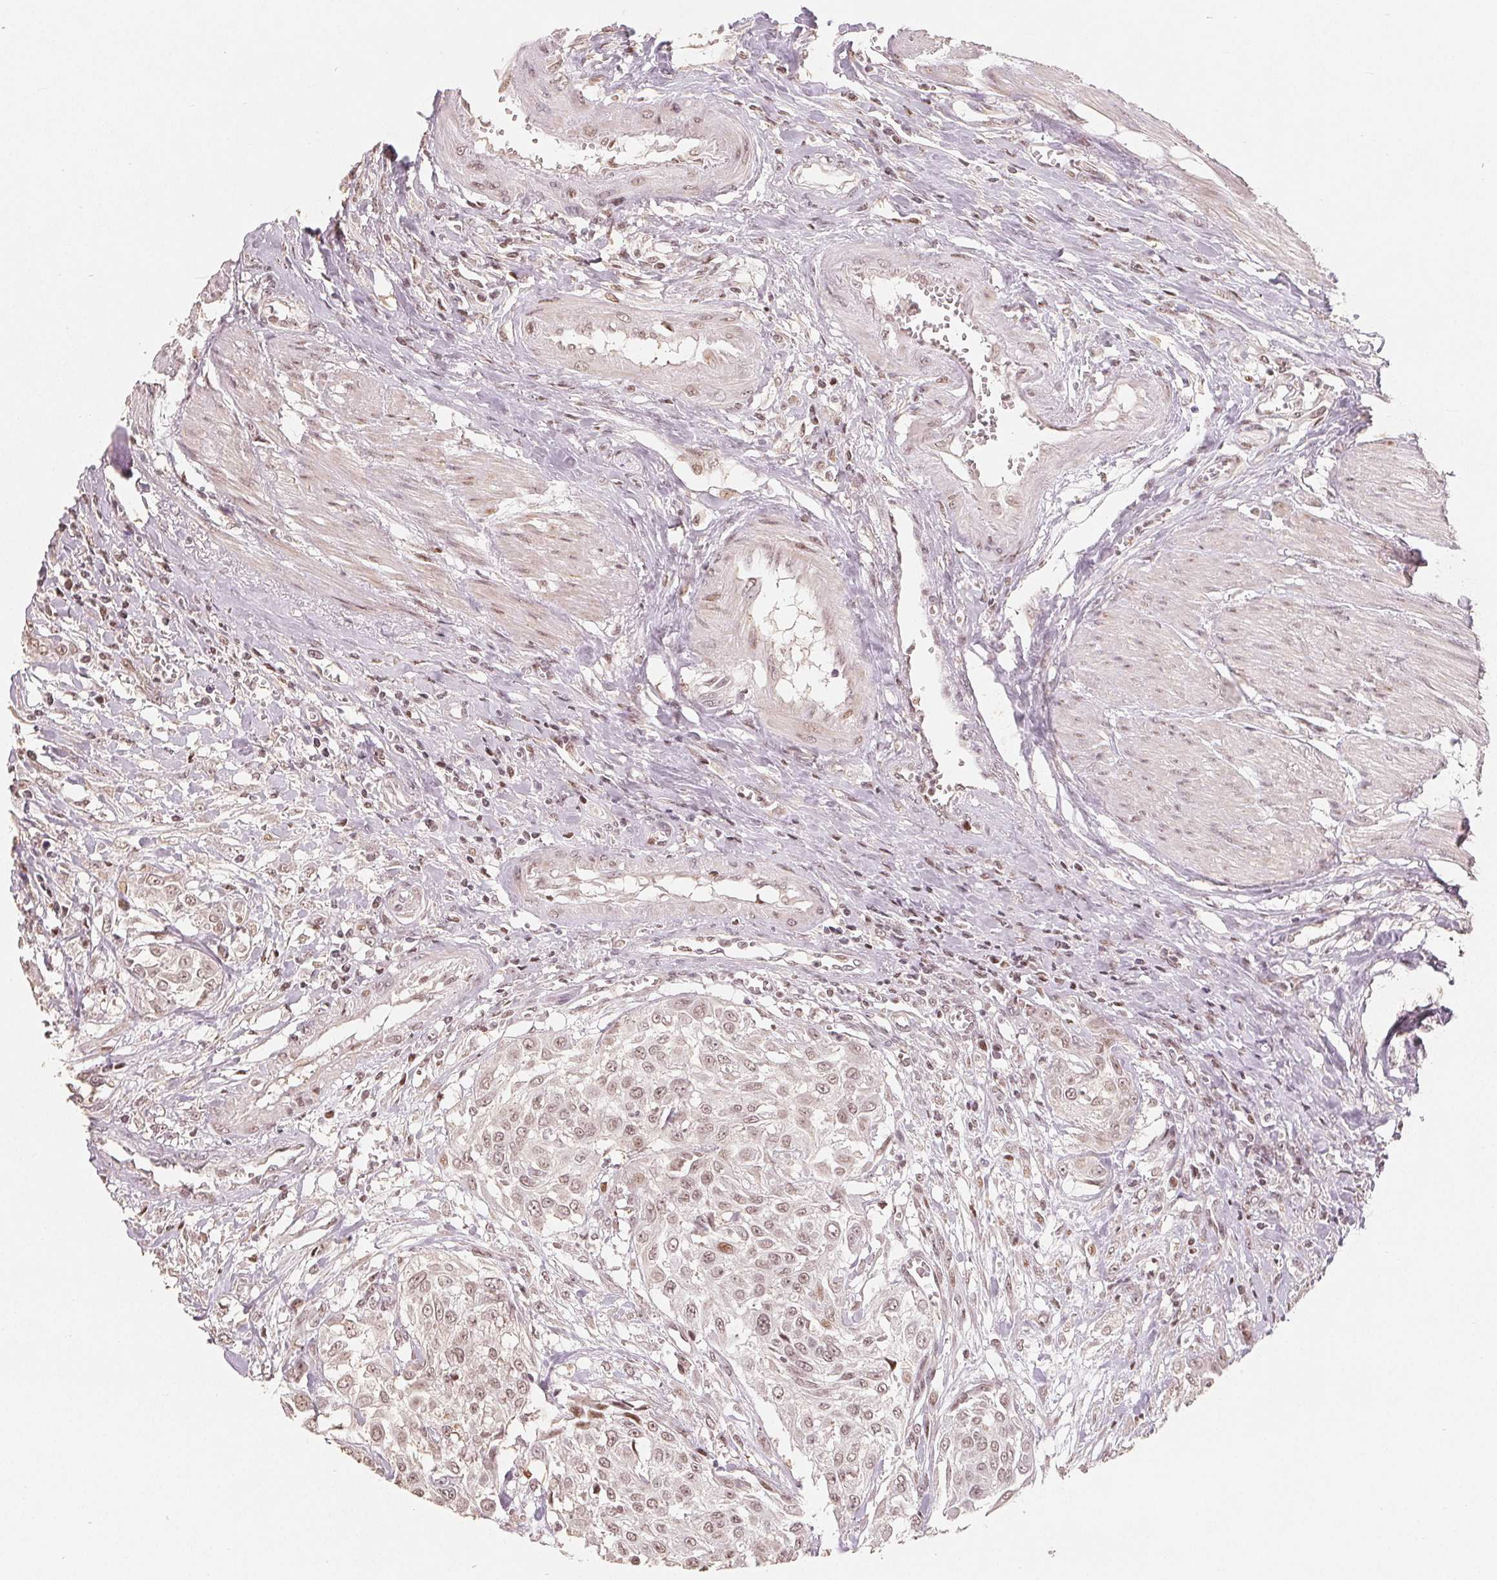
{"staining": {"intensity": "weak", "quantity": ">75%", "location": "nuclear"}, "tissue": "urothelial cancer", "cell_type": "Tumor cells", "image_type": "cancer", "snomed": [{"axis": "morphology", "description": "Urothelial carcinoma, High grade"}, {"axis": "topography", "description": "Urinary bladder"}], "caption": "A histopathology image showing weak nuclear expression in approximately >75% of tumor cells in urothelial cancer, as visualized by brown immunohistochemical staining.", "gene": "CCDC138", "patient": {"sex": "male", "age": 57}}